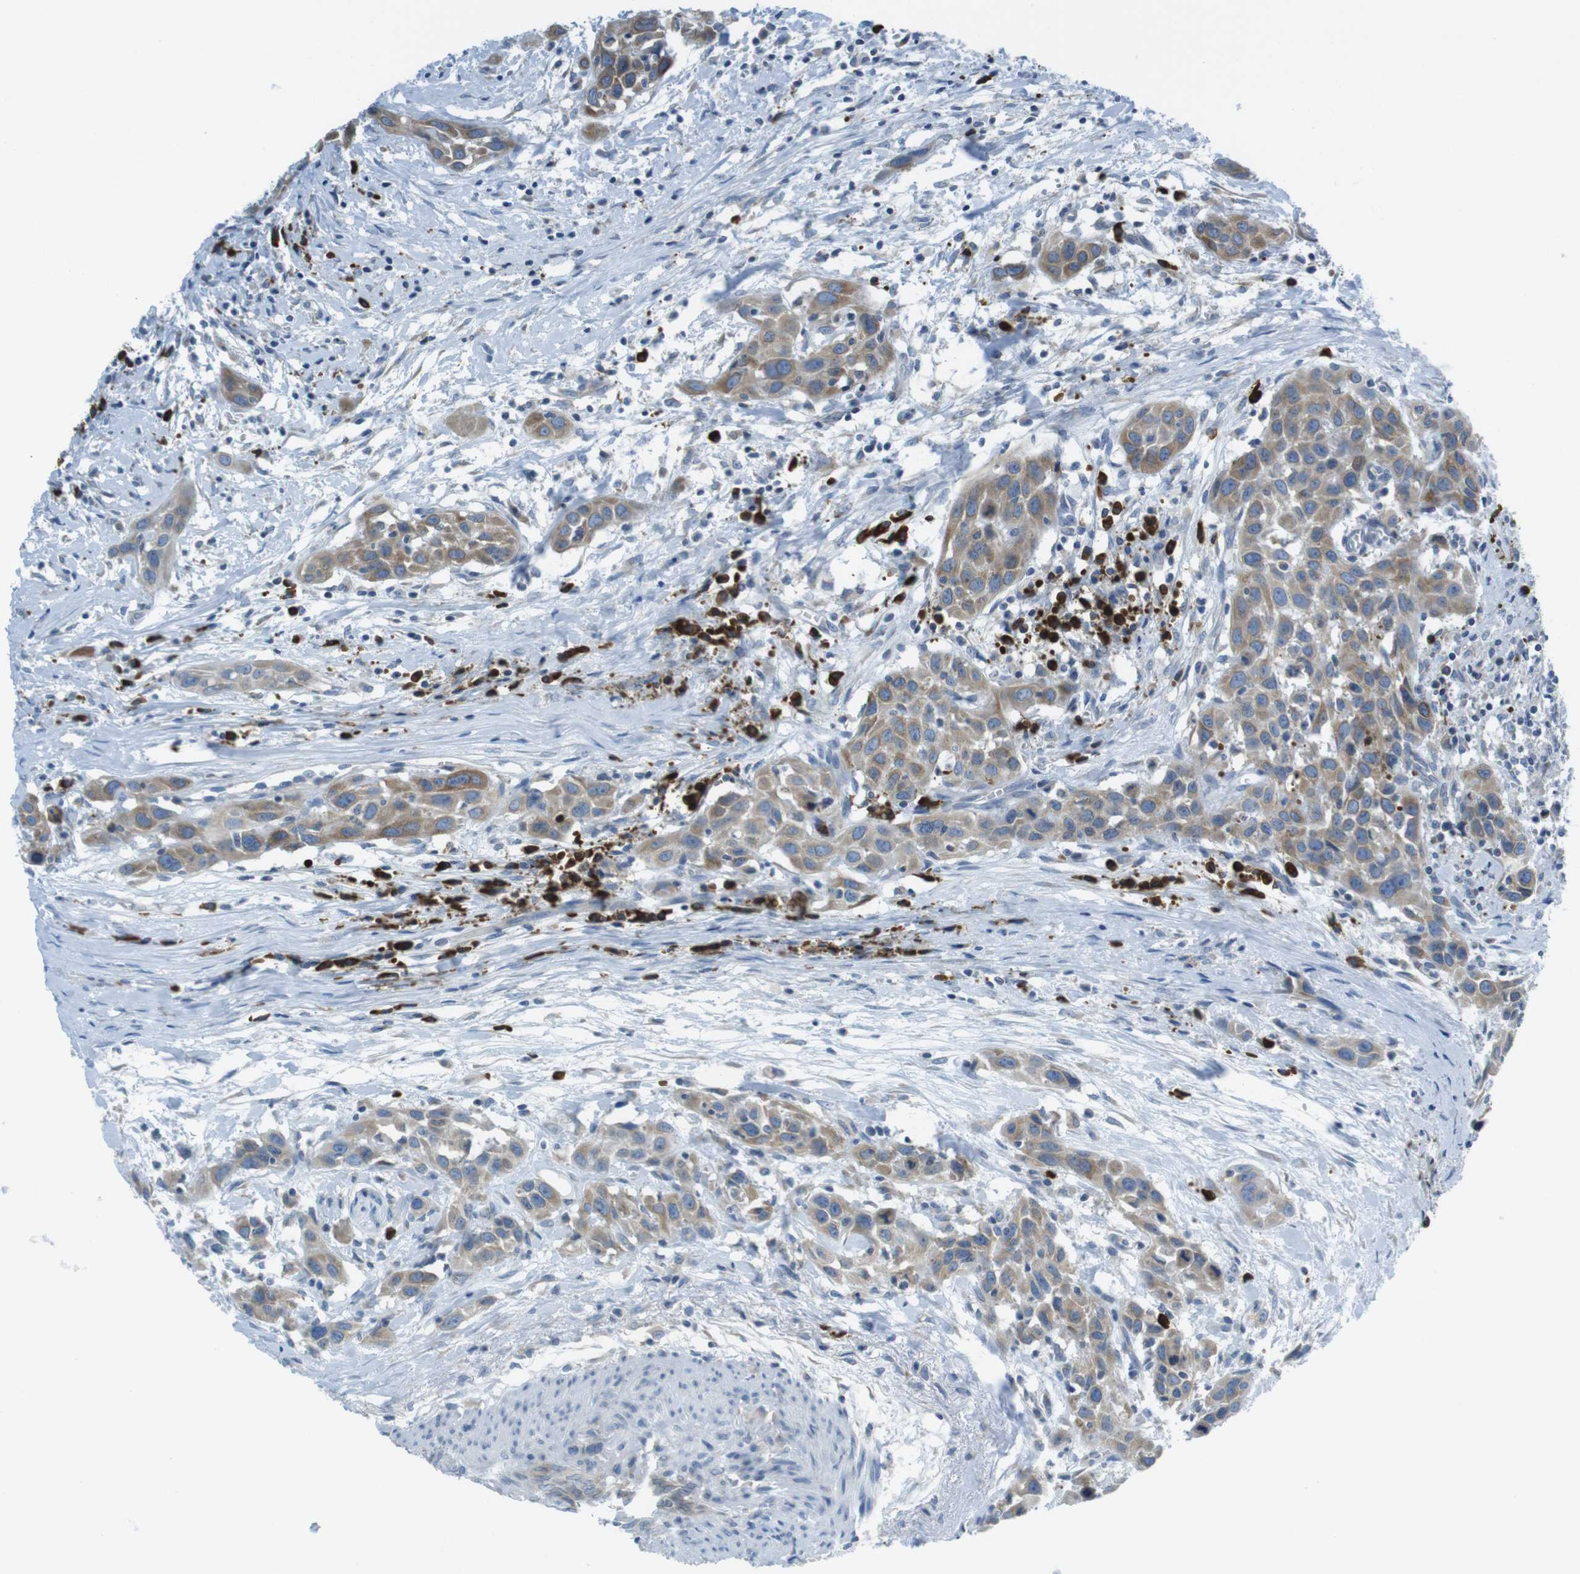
{"staining": {"intensity": "moderate", "quantity": ">75%", "location": "cytoplasmic/membranous"}, "tissue": "head and neck cancer", "cell_type": "Tumor cells", "image_type": "cancer", "snomed": [{"axis": "morphology", "description": "Squamous cell carcinoma, NOS"}, {"axis": "topography", "description": "Oral tissue"}, {"axis": "topography", "description": "Head-Neck"}], "caption": "Protein staining of squamous cell carcinoma (head and neck) tissue exhibits moderate cytoplasmic/membranous staining in approximately >75% of tumor cells.", "gene": "CLPTM1L", "patient": {"sex": "female", "age": 50}}